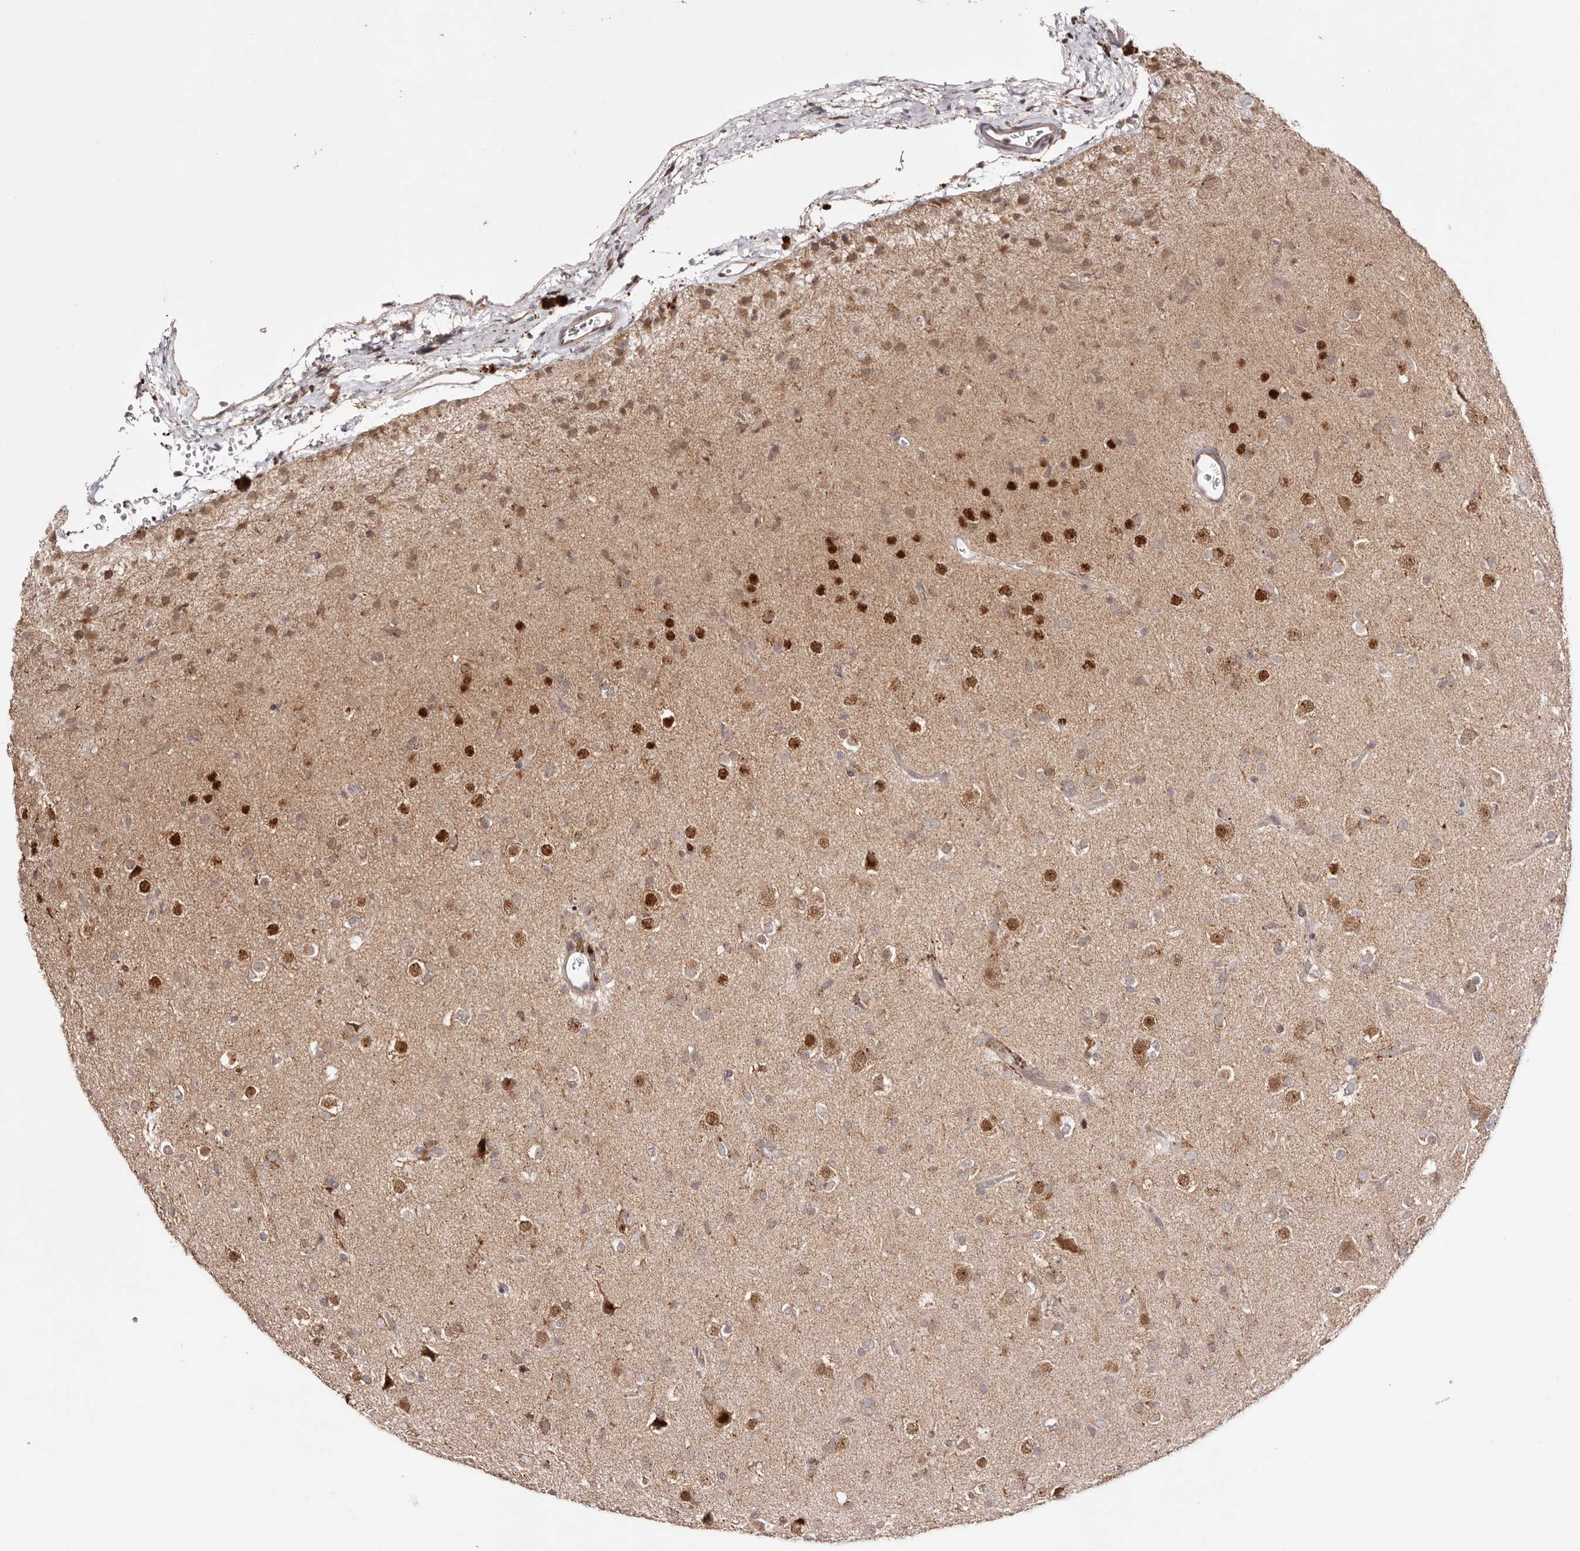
{"staining": {"intensity": "moderate", "quantity": ">75%", "location": "cytoplasmic/membranous,nuclear"}, "tissue": "glioma", "cell_type": "Tumor cells", "image_type": "cancer", "snomed": [{"axis": "morphology", "description": "Glioma, malignant, Low grade"}, {"axis": "topography", "description": "Brain"}], "caption": "The image reveals staining of glioma, revealing moderate cytoplasmic/membranous and nuclear protein positivity (brown color) within tumor cells.", "gene": "EGR3", "patient": {"sex": "male", "age": 65}}